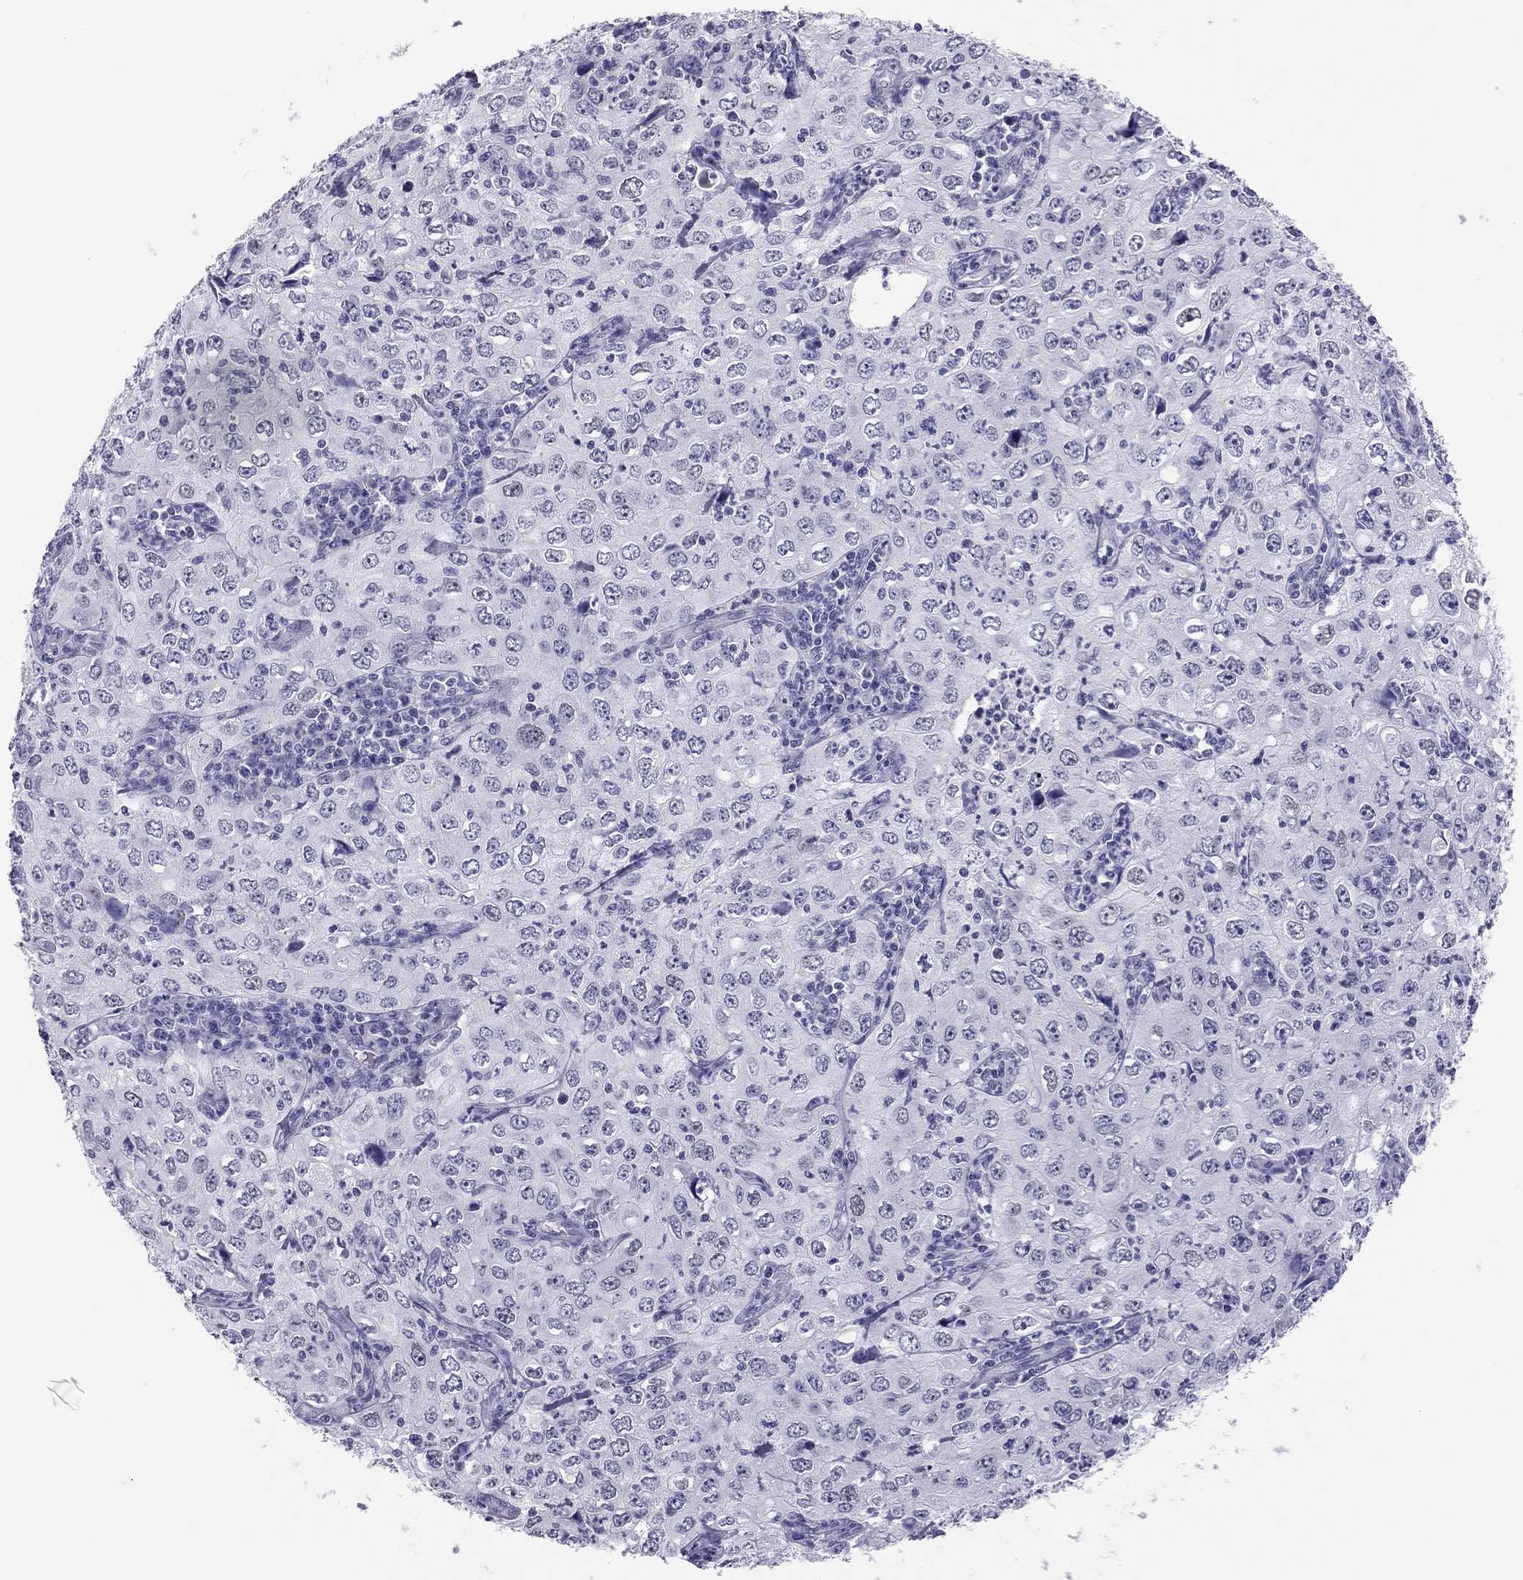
{"staining": {"intensity": "negative", "quantity": "none", "location": "none"}, "tissue": "cervical cancer", "cell_type": "Tumor cells", "image_type": "cancer", "snomed": [{"axis": "morphology", "description": "Squamous cell carcinoma, NOS"}, {"axis": "topography", "description": "Cervix"}], "caption": "Immunohistochemistry histopathology image of neoplastic tissue: human cervical cancer stained with DAB (3,3'-diaminobenzidine) displays no significant protein positivity in tumor cells.", "gene": "PHOX2A", "patient": {"sex": "female", "age": 24}}